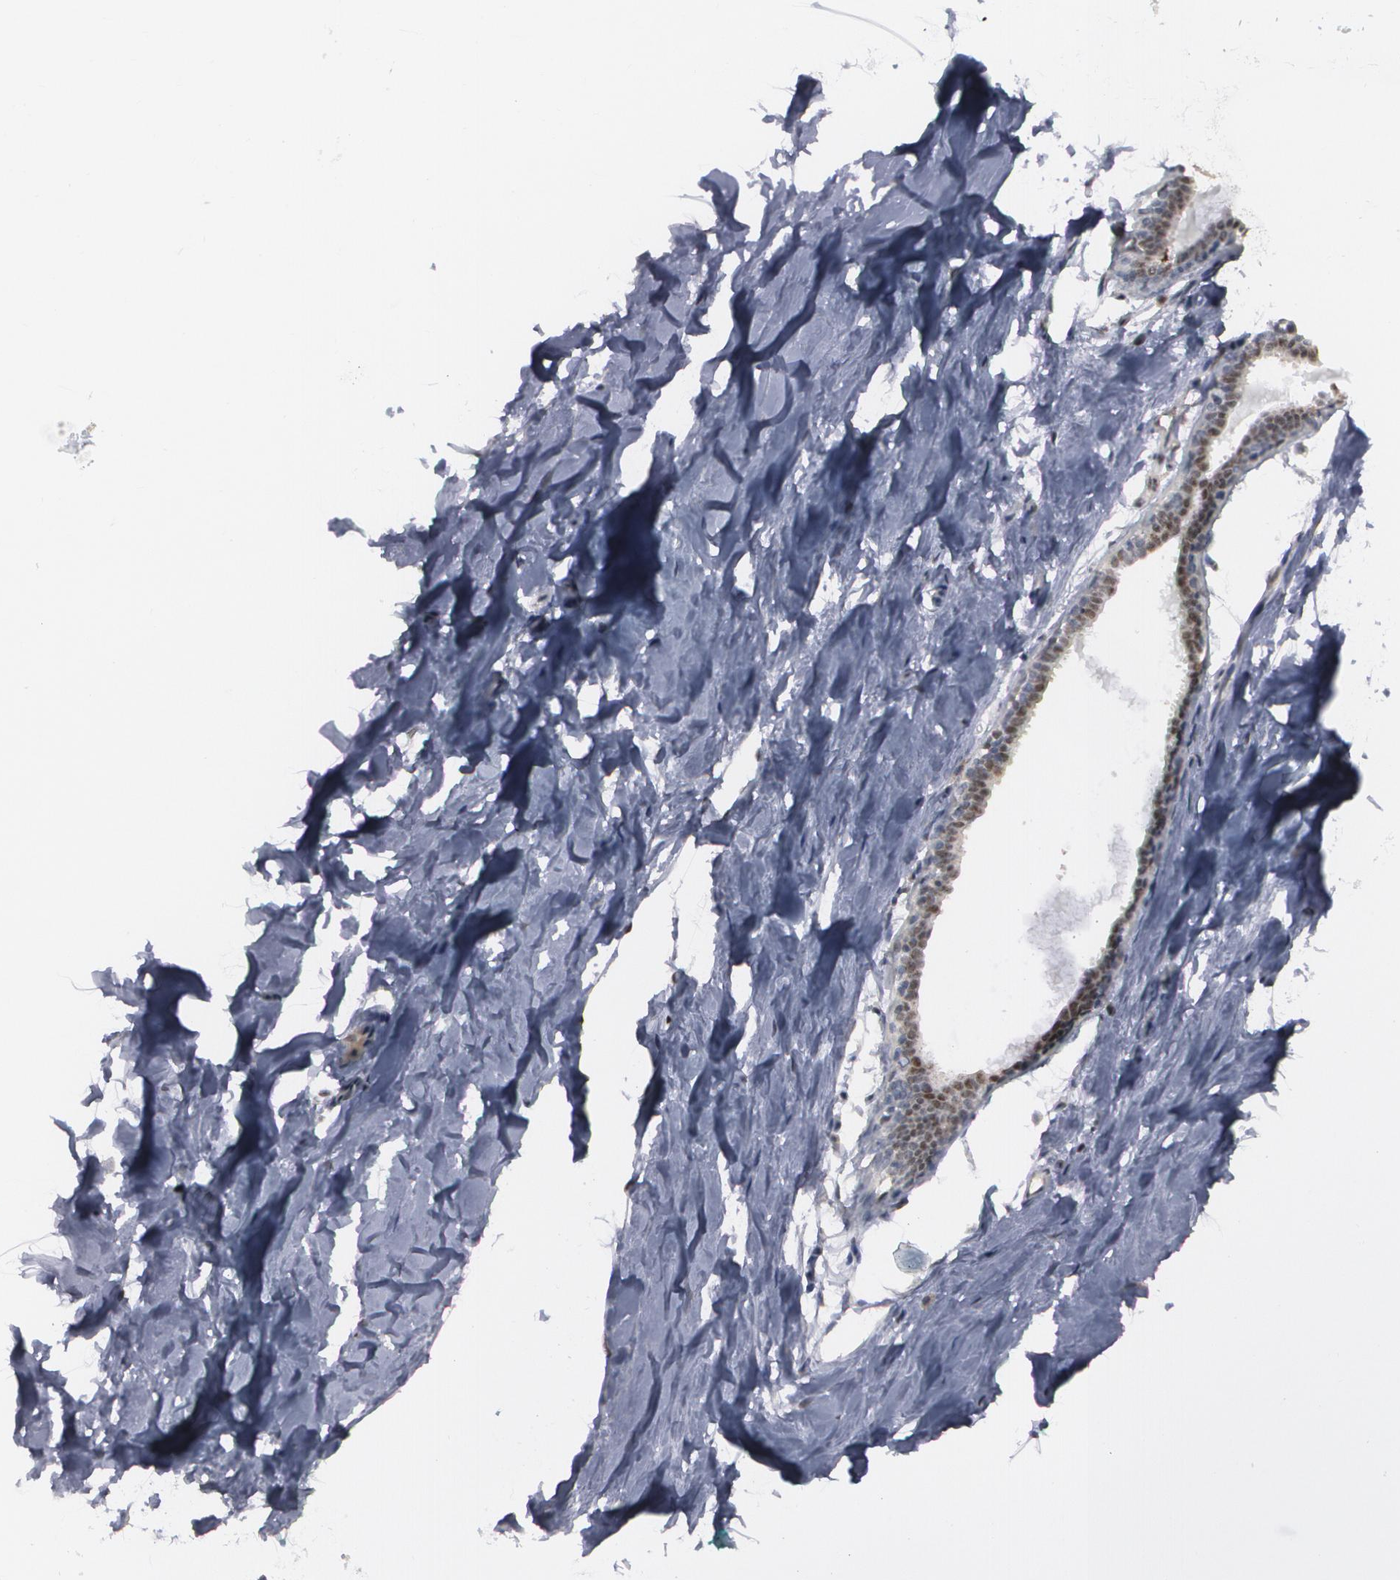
{"staining": {"intensity": "negative", "quantity": "none", "location": "none"}, "tissue": "breast", "cell_type": "Adipocytes", "image_type": "normal", "snomed": [{"axis": "morphology", "description": "Normal tissue, NOS"}, {"axis": "morphology", "description": "Fibrosis, NOS"}, {"axis": "topography", "description": "Breast"}], "caption": "High power microscopy histopathology image of an immunohistochemistry photomicrograph of unremarkable breast, revealing no significant positivity in adipocytes. (Brightfield microscopy of DAB immunohistochemistry at high magnification).", "gene": "INTS6L", "patient": {"sex": "female", "age": 39}}